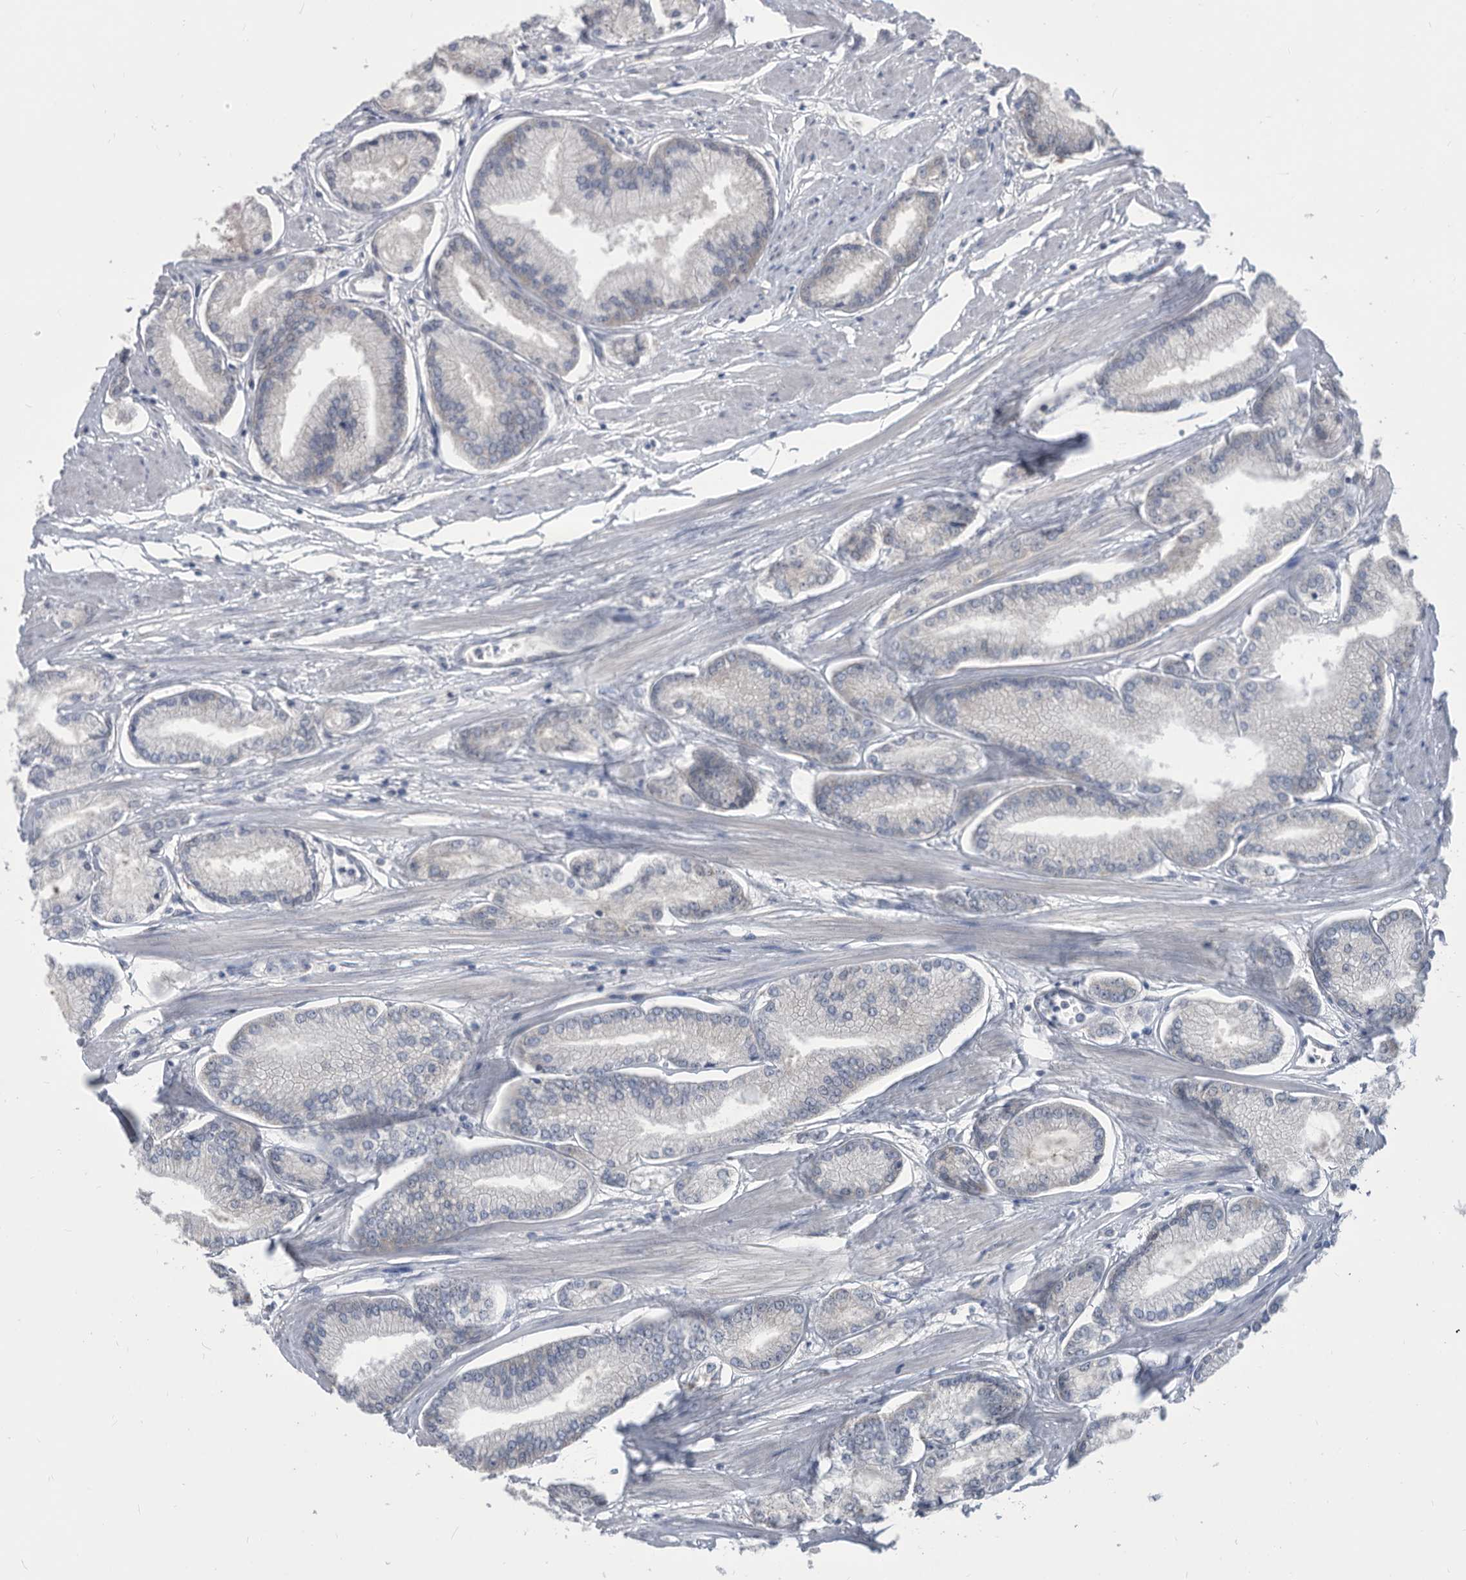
{"staining": {"intensity": "negative", "quantity": "none", "location": "none"}, "tissue": "prostate cancer", "cell_type": "Tumor cells", "image_type": "cancer", "snomed": [{"axis": "morphology", "description": "Adenocarcinoma, Low grade"}, {"axis": "topography", "description": "Prostate"}], "caption": "IHC micrograph of neoplastic tissue: human prostate adenocarcinoma (low-grade) stained with DAB (3,3'-diaminobenzidine) shows no significant protein staining in tumor cells.", "gene": "CCT4", "patient": {"sex": "male", "age": 52}}